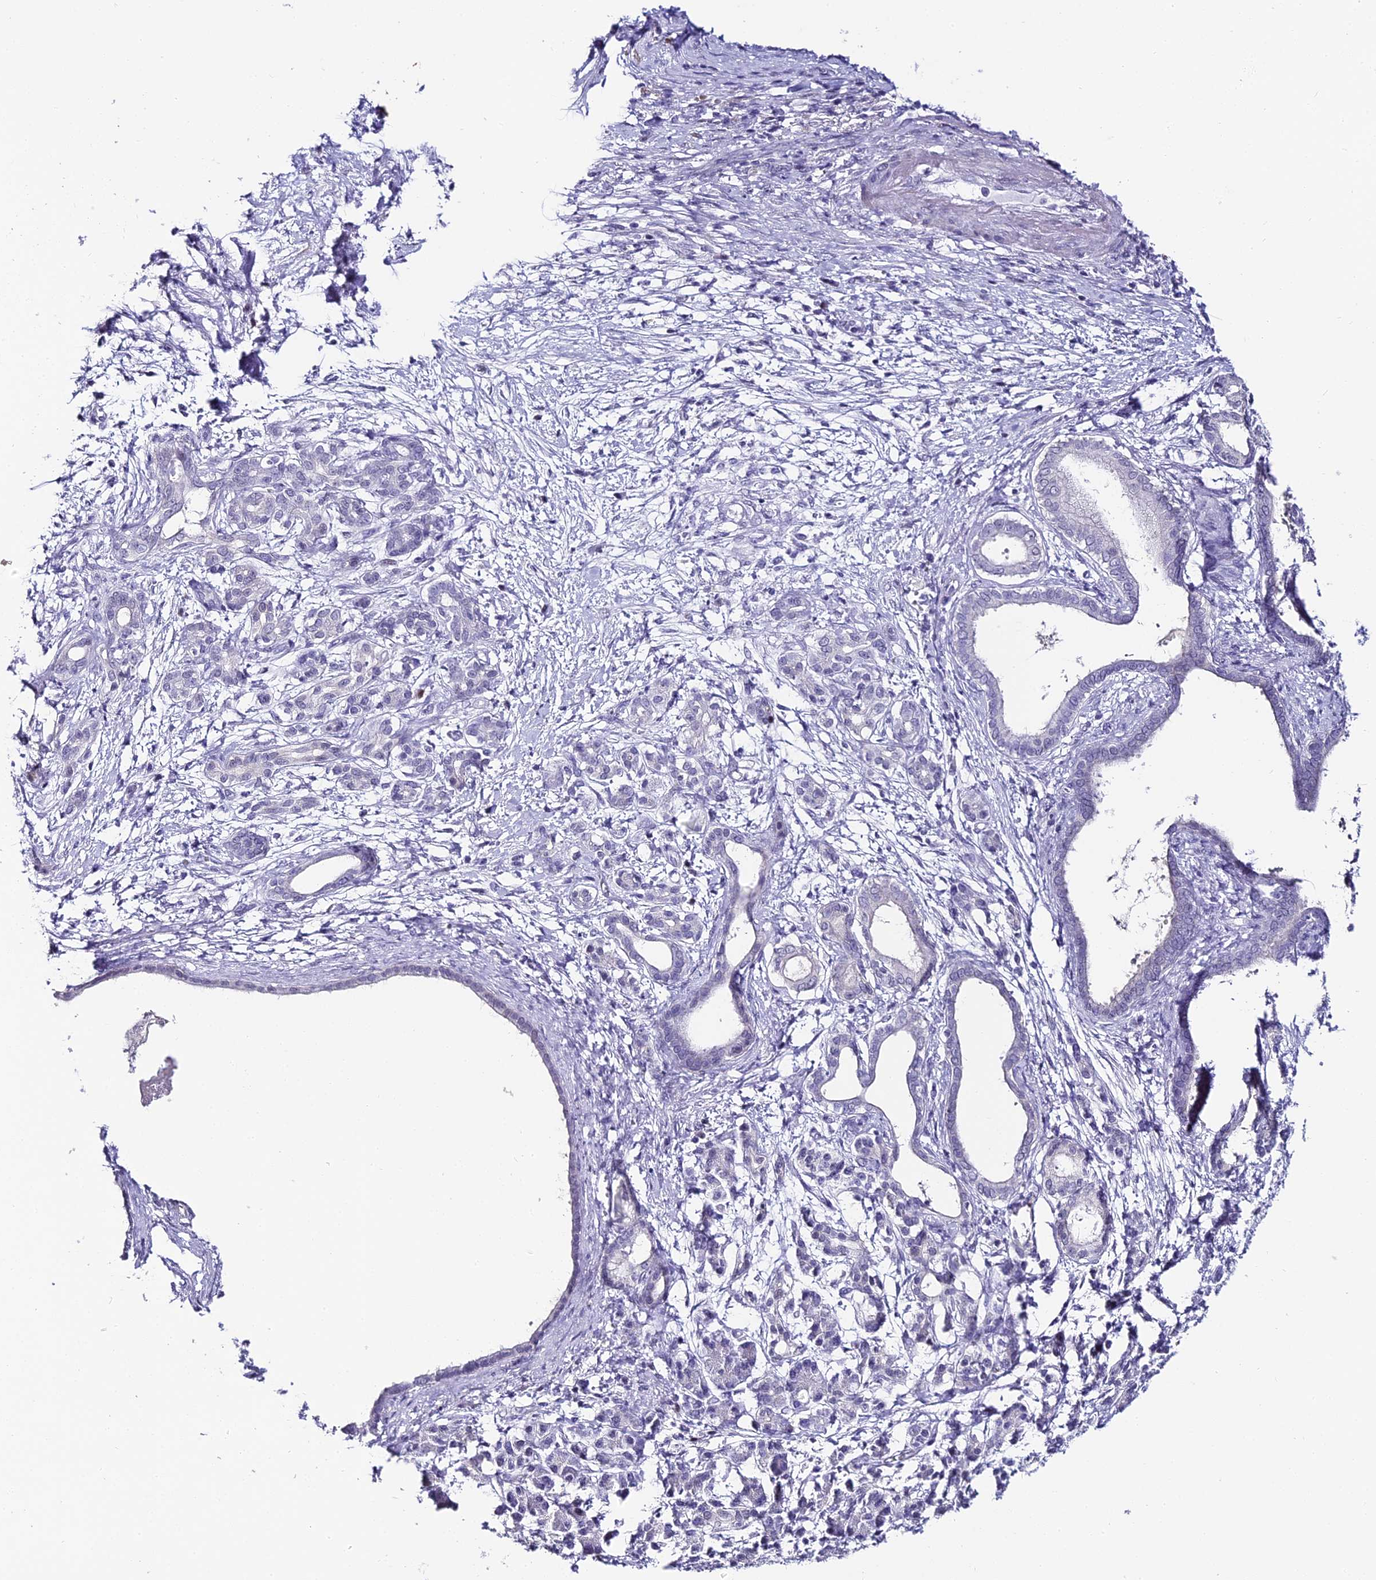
{"staining": {"intensity": "negative", "quantity": "none", "location": "none"}, "tissue": "pancreatic cancer", "cell_type": "Tumor cells", "image_type": "cancer", "snomed": [{"axis": "morphology", "description": "Adenocarcinoma, NOS"}, {"axis": "topography", "description": "Pancreas"}], "caption": "An immunohistochemistry image of pancreatic adenocarcinoma is shown. There is no staining in tumor cells of pancreatic adenocarcinoma.", "gene": "ABHD14A-ACY1", "patient": {"sex": "female", "age": 55}}